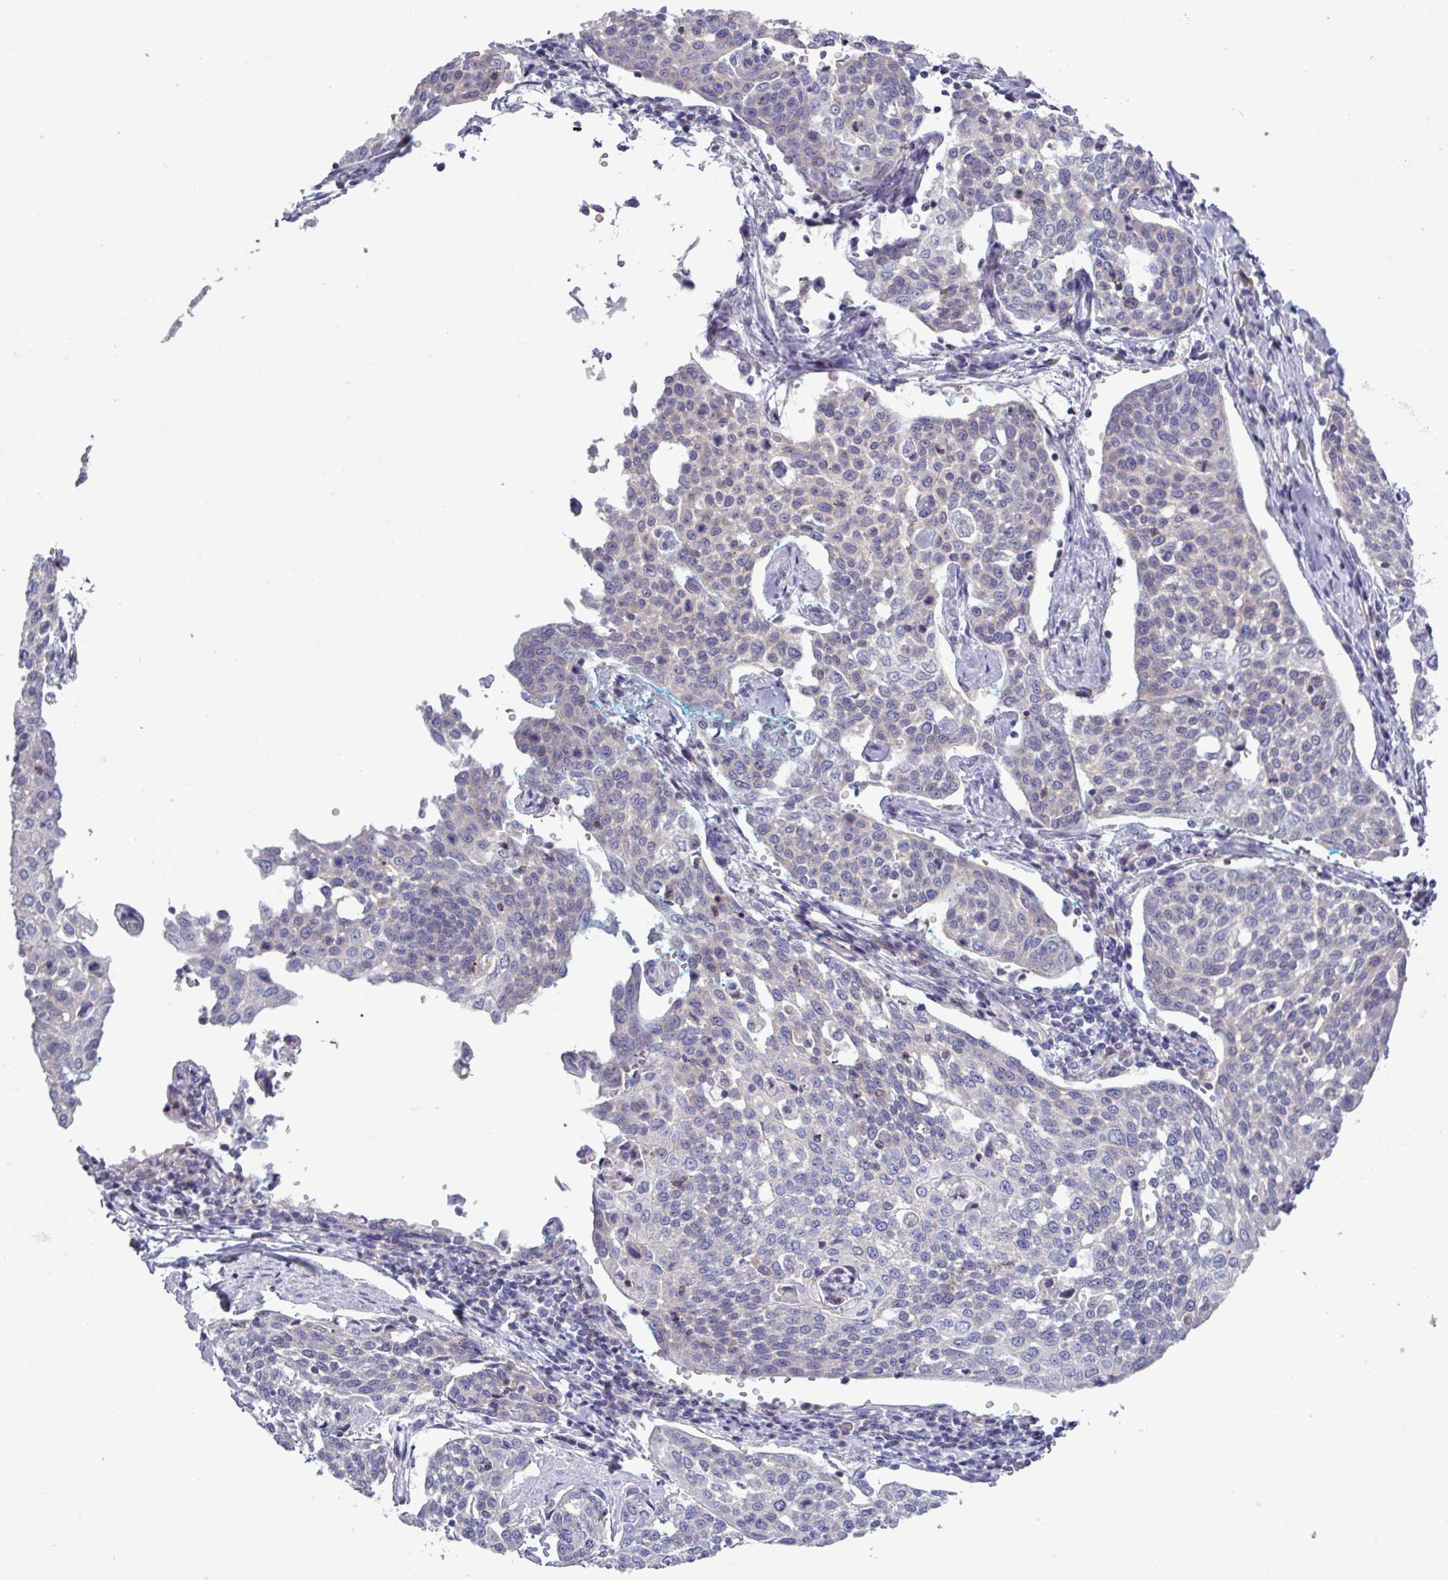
{"staining": {"intensity": "negative", "quantity": "none", "location": "none"}, "tissue": "cervical cancer", "cell_type": "Tumor cells", "image_type": "cancer", "snomed": [{"axis": "morphology", "description": "Squamous cell carcinoma, NOS"}, {"axis": "topography", "description": "Cervix"}], "caption": "Protein analysis of cervical cancer (squamous cell carcinoma) reveals no significant staining in tumor cells.", "gene": "TNFSF12", "patient": {"sex": "female", "age": 34}}